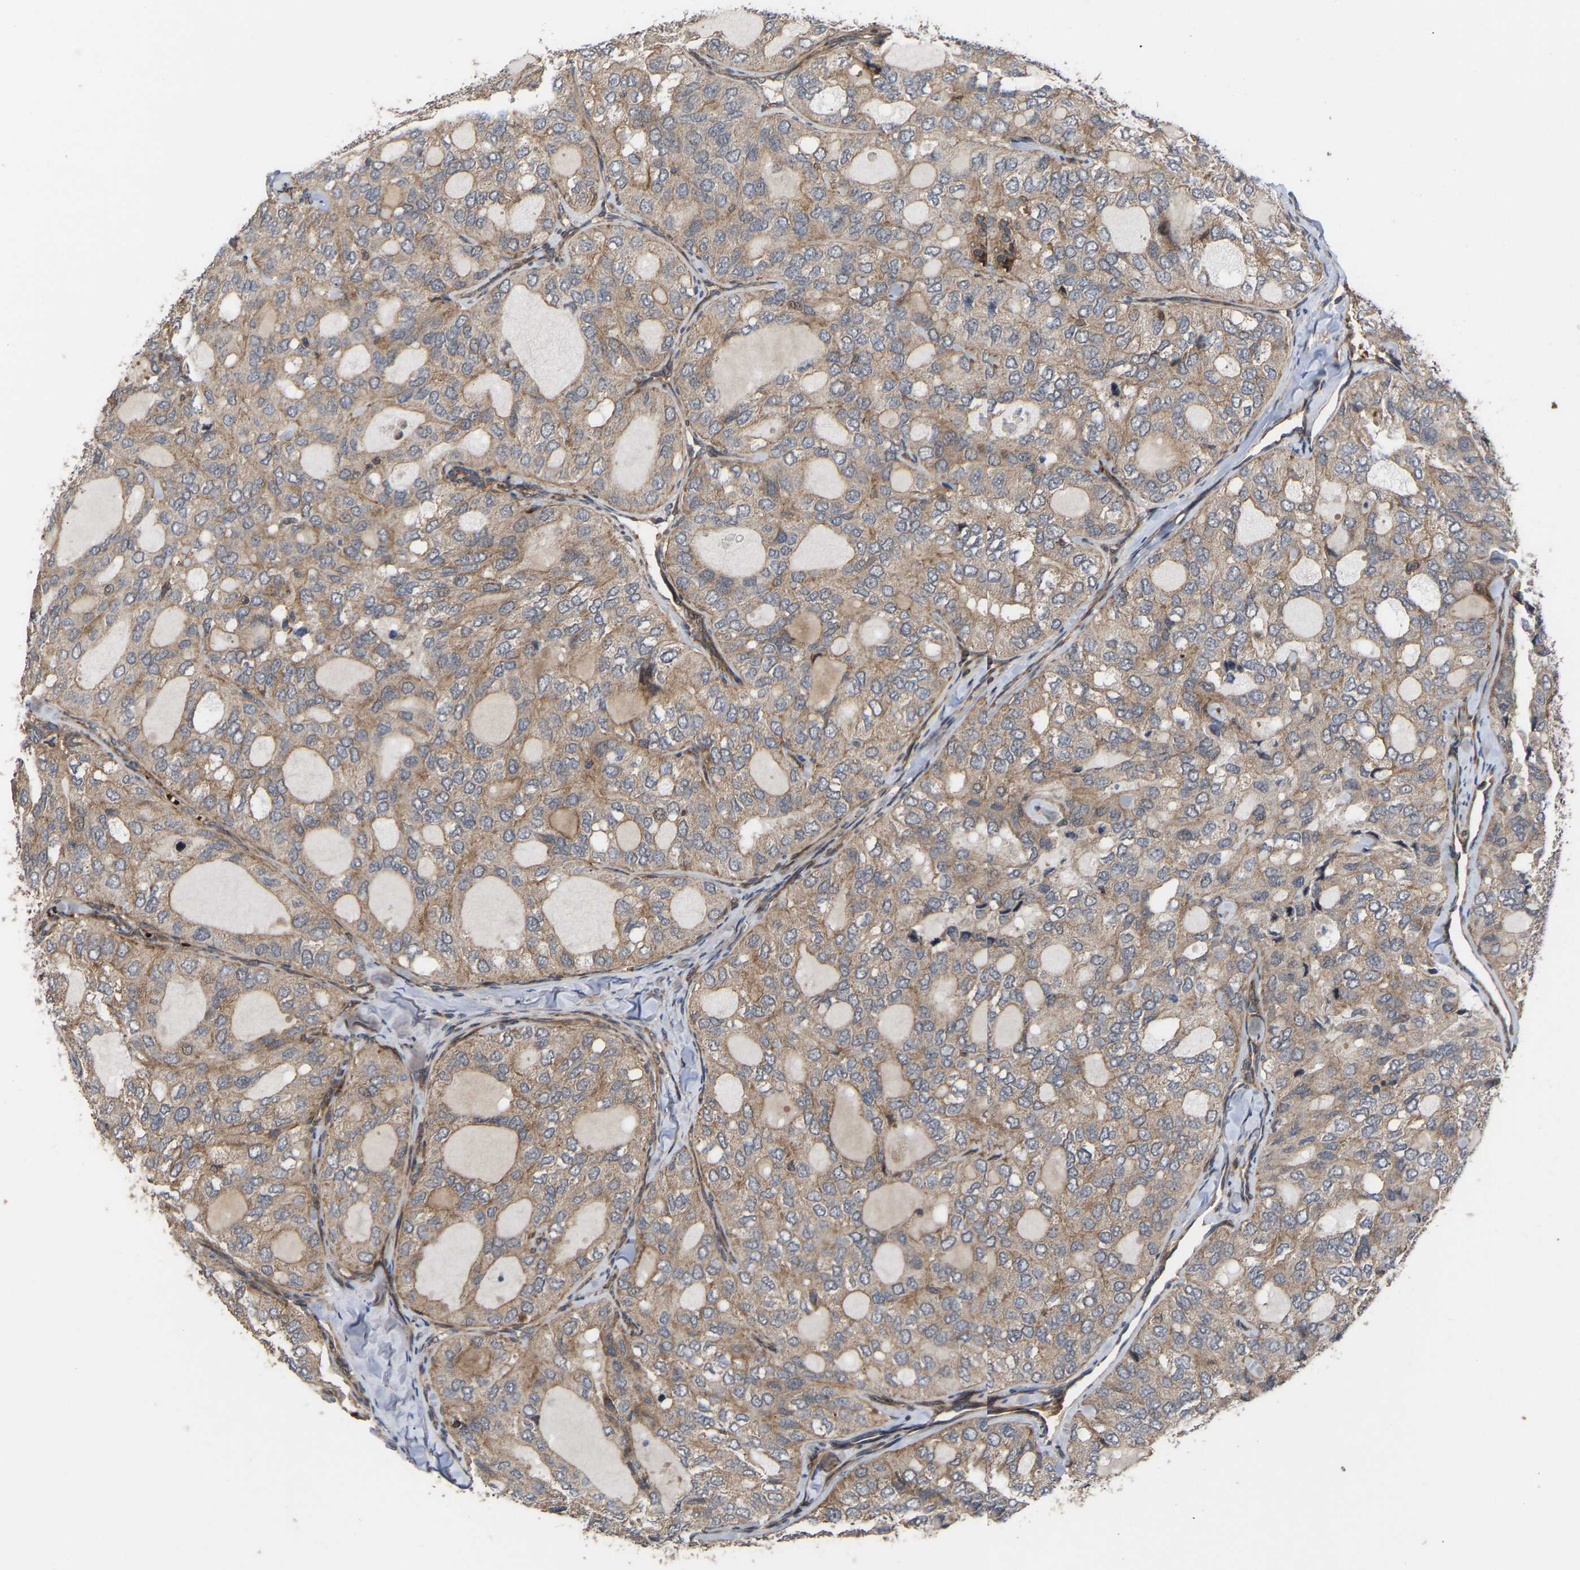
{"staining": {"intensity": "moderate", "quantity": ">75%", "location": "cytoplasmic/membranous"}, "tissue": "thyroid cancer", "cell_type": "Tumor cells", "image_type": "cancer", "snomed": [{"axis": "morphology", "description": "Follicular adenoma carcinoma, NOS"}, {"axis": "topography", "description": "Thyroid gland"}], "caption": "Immunohistochemistry (IHC) of human thyroid cancer (follicular adenoma carcinoma) exhibits medium levels of moderate cytoplasmic/membranous expression in about >75% of tumor cells.", "gene": "STAU1", "patient": {"sex": "male", "age": 75}}